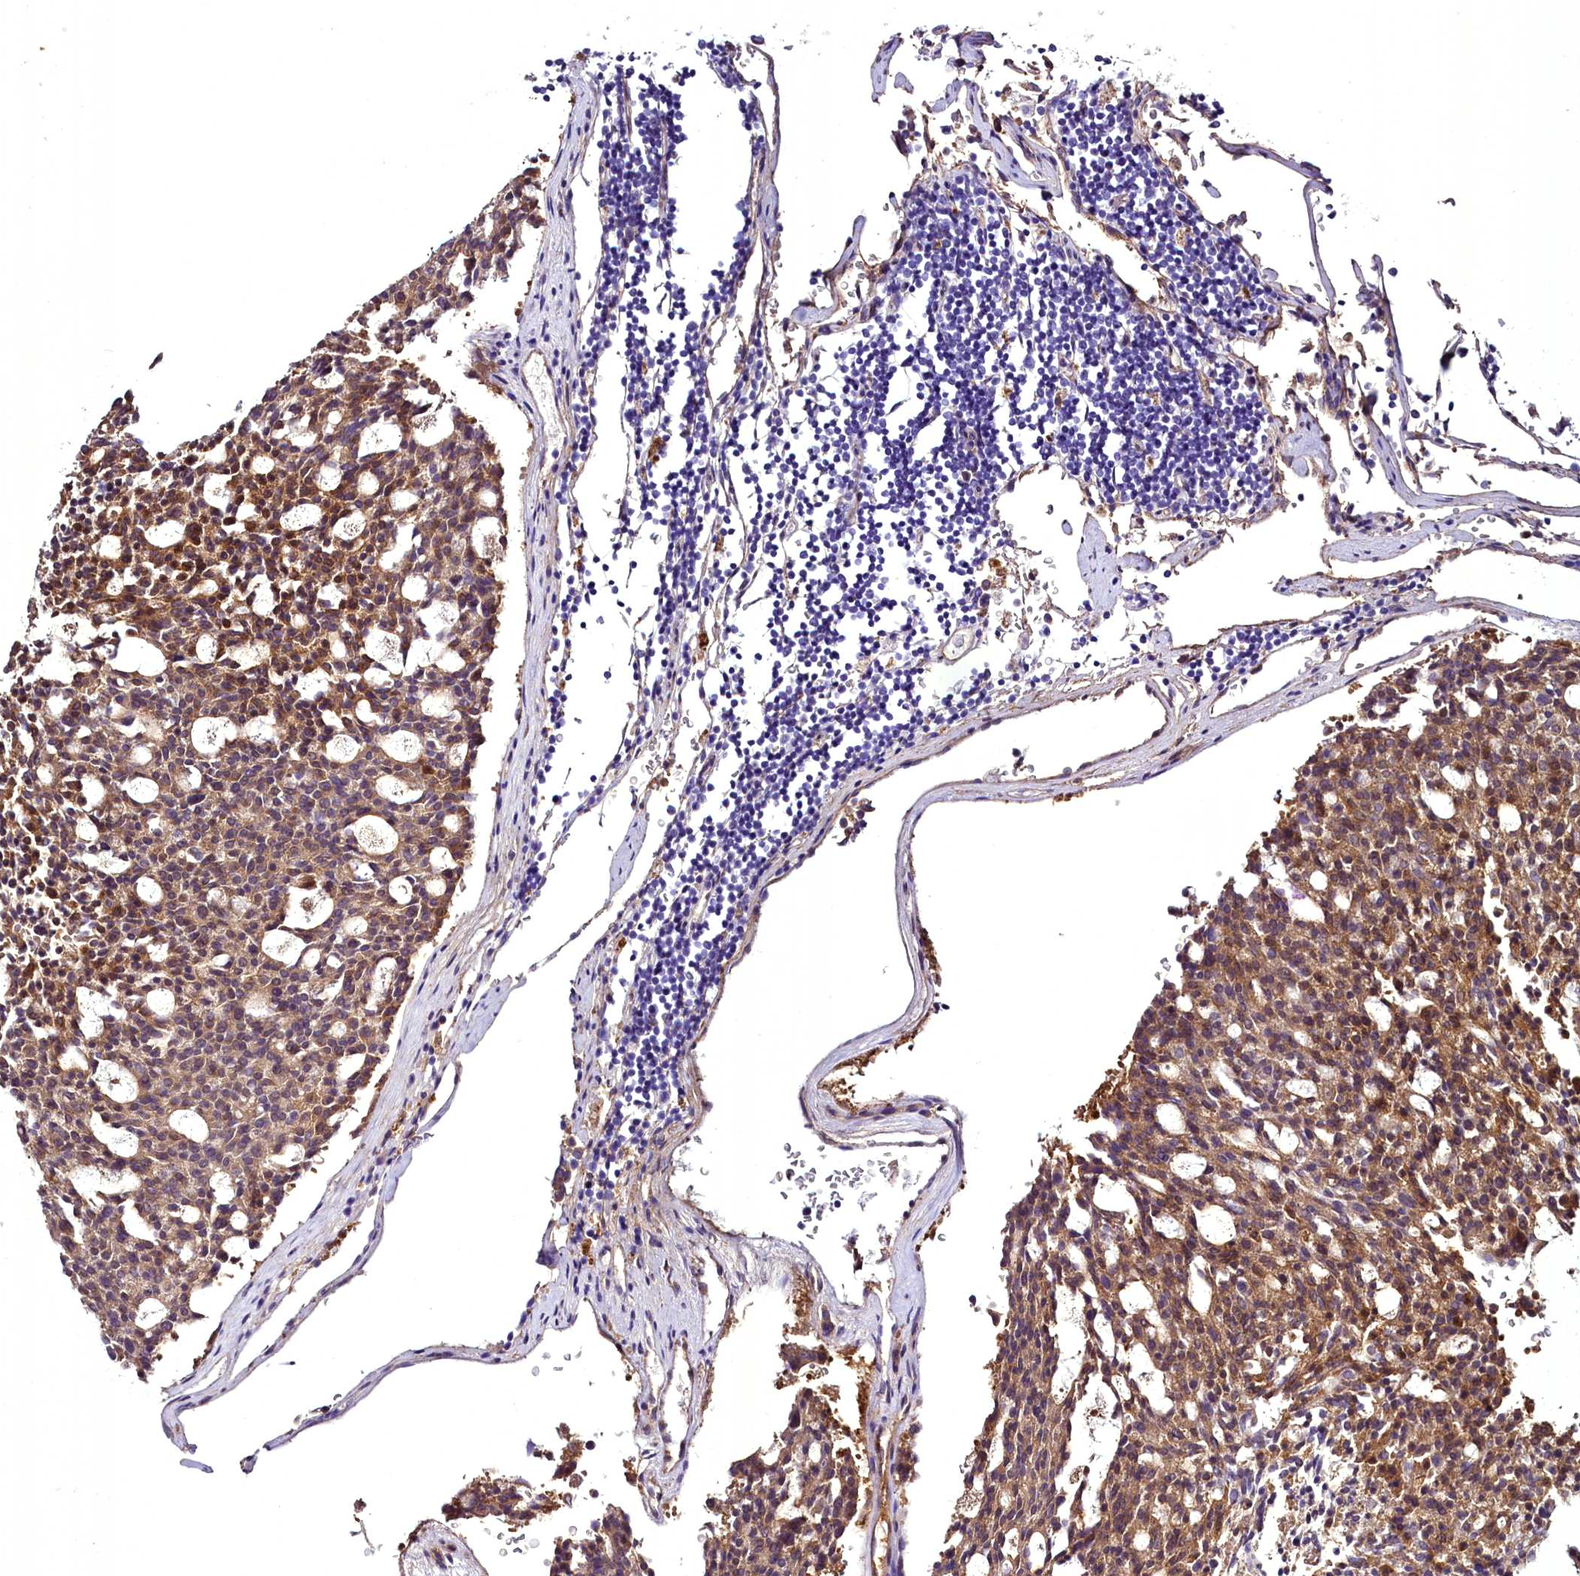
{"staining": {"intensity": "moderate", "quantity": ">75%", "location": "cytoplasmic/membranous"}, "tissue": "carcinoid", "cell_type": "Tumor cells", "image_type": "cancer", "snomed": [{"axis": "morphology", "description": "Carcinoid, malignant, NOS"}, {"axis": "topography", "description": "Pancreas"}], "caption": "A micrograph of malignant carcinoid stained for a protein exhibits moderate cytoplasmic/membranous brown staining in tumor cells.", "gene": "STXBP1", "patient": {"sex": "female", "age": 54}}